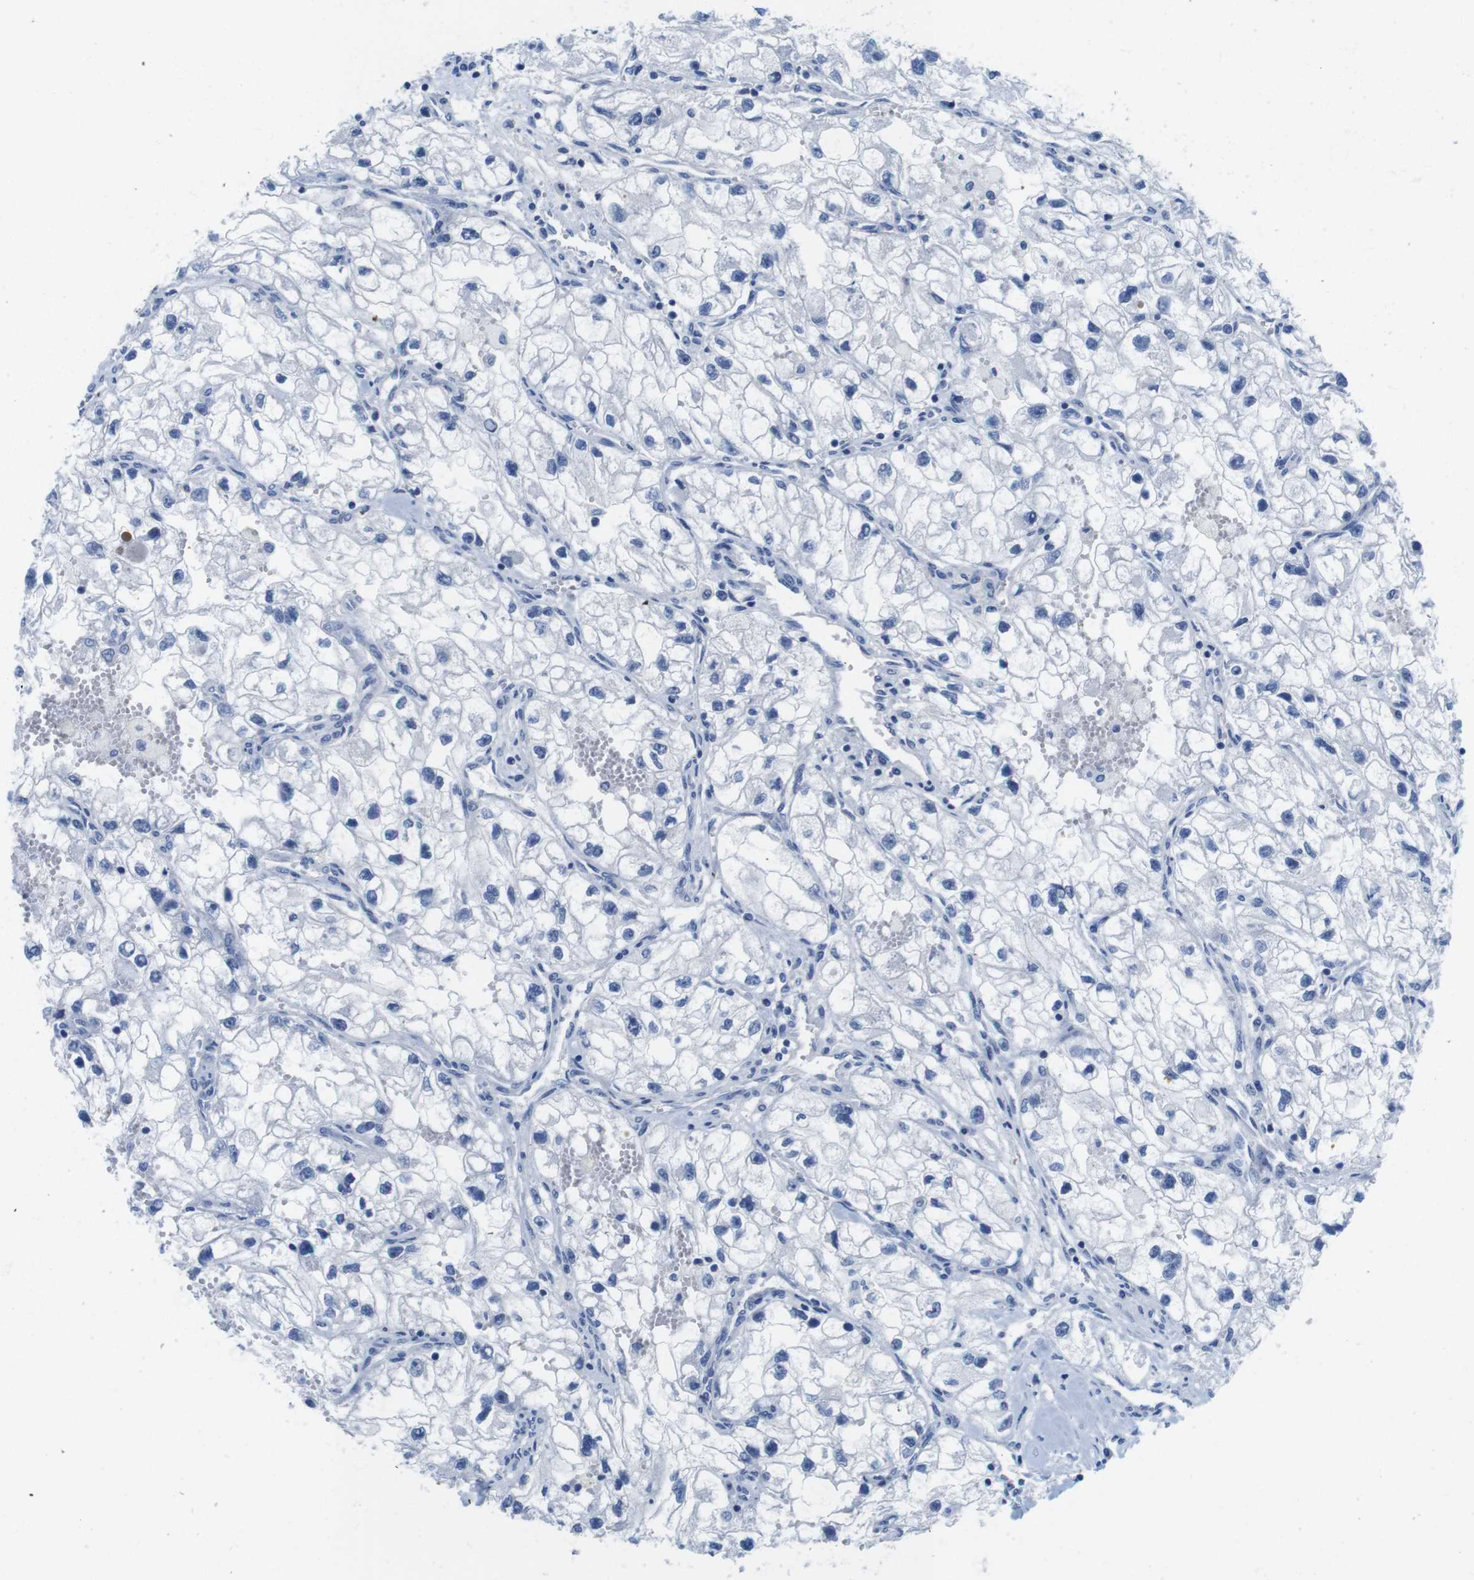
{"staining": {"intensity": "negative", "quantity": "none", "location": "none"}, "tissue": "renal cancer", "cell_type": "Tumor cells", "image_type": "cancer", "snomed": [{"axis": "morphology", "description": "Adenocarcinoma, NOS"}, {"axis": "topography", "description": "Kidney"}], "caption": "The immunohistochemistry (IHC) histopathology image has no significant positivity in tumor cells of renal adenocarcinoma tissue.", "gene": "SCRIB", "patient": {"sex": "female", "age": 70}}